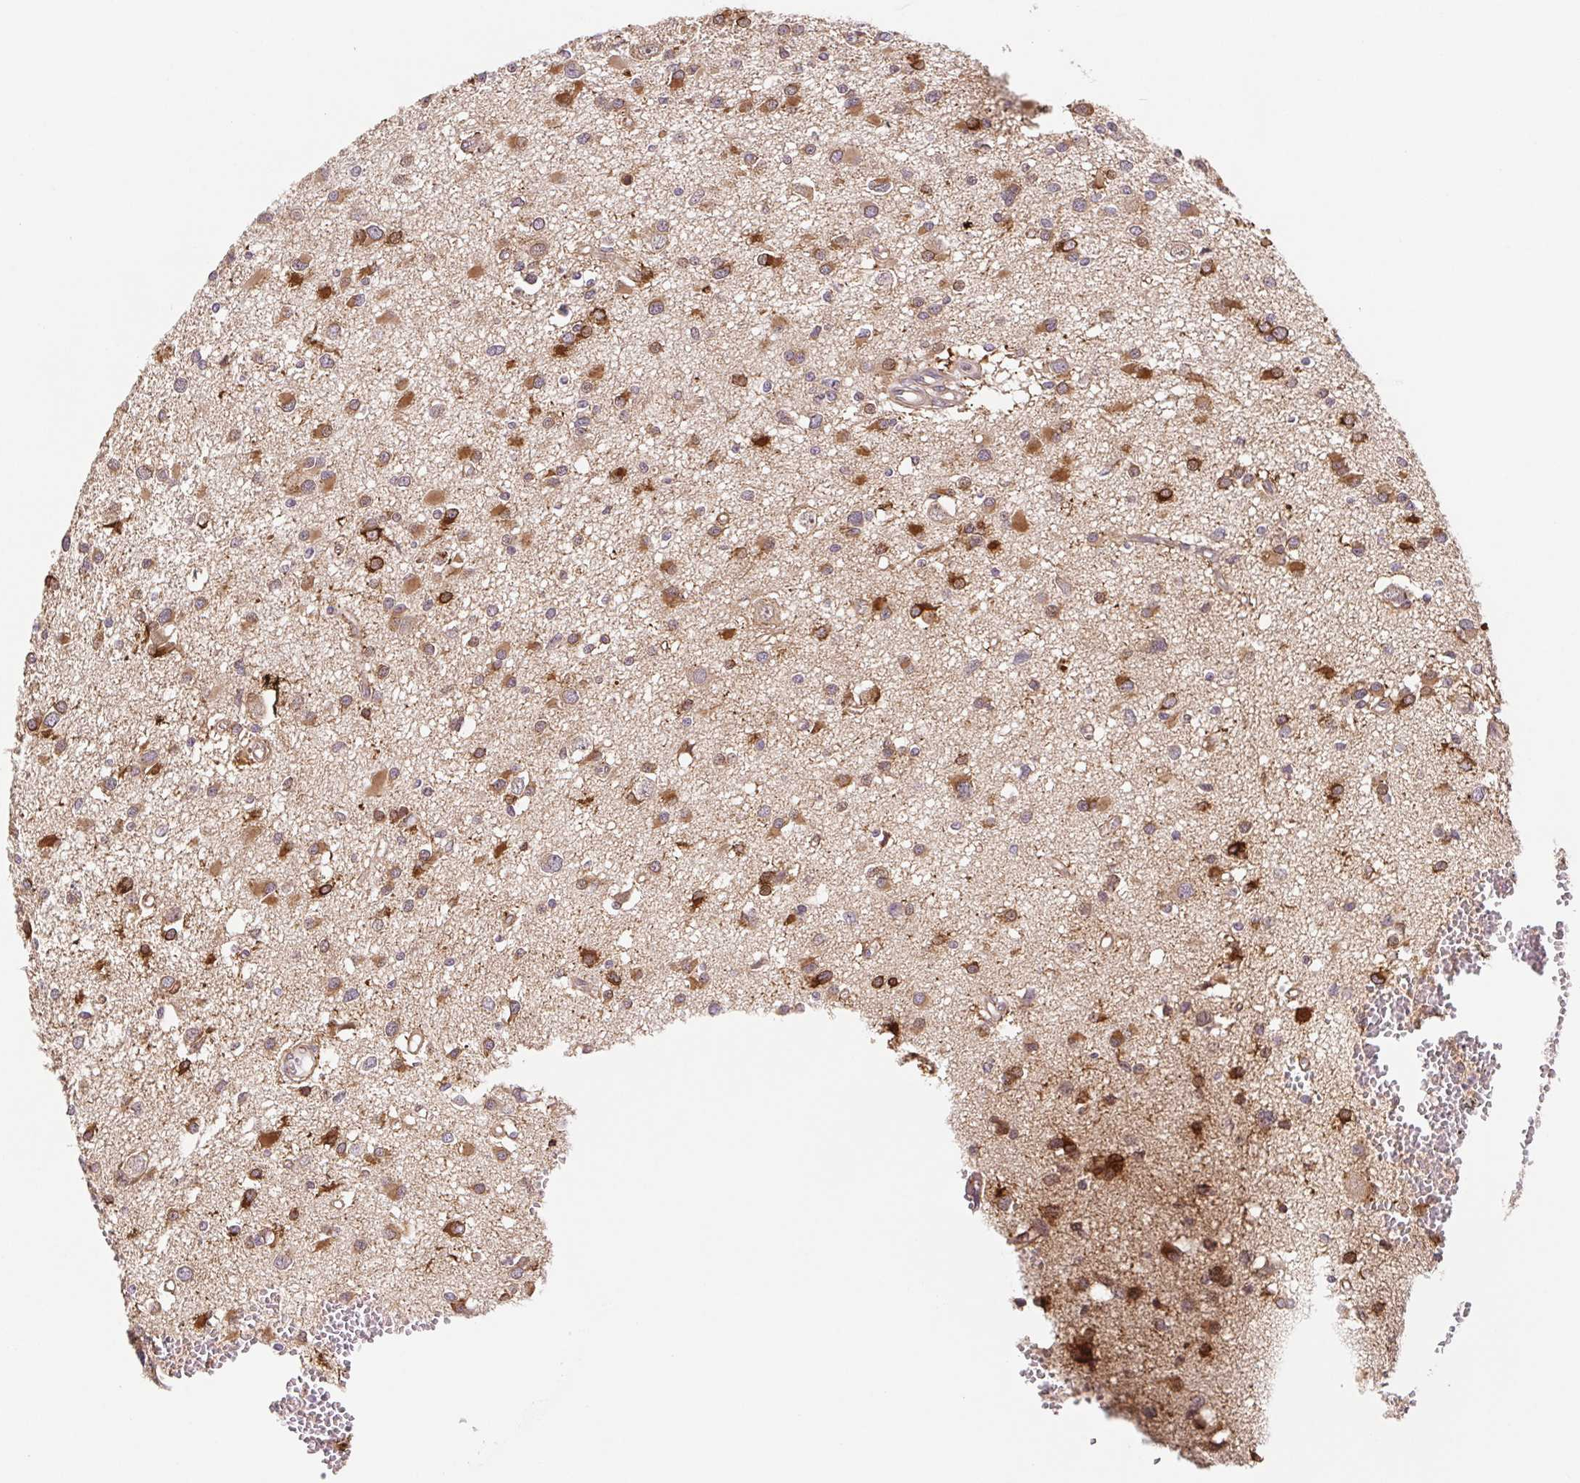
{"staining": {"intensity": "moderate", "quantity": ">75%", "location": "cytoplasmic/membranous"}, "tissue": "glioma", "cell_type": "Tumor cells", "image_type": "cancer", "snomed": [{"axis": "morphology", "description": "Glioma, malignant, High grade"}, {"axis": "topography", "description": "Brain"}], "caption": "IHC (DAB) staining of human malignant high-grade glioma demonstrates moderate cytoplasmic/membranous protein staining in approximately >75% of tumor cells. (DAB = brown stain, brightfield microscopy at high magnification).", "gene": "LYPD5", "patient": {"sex": "male", "age": 54}}